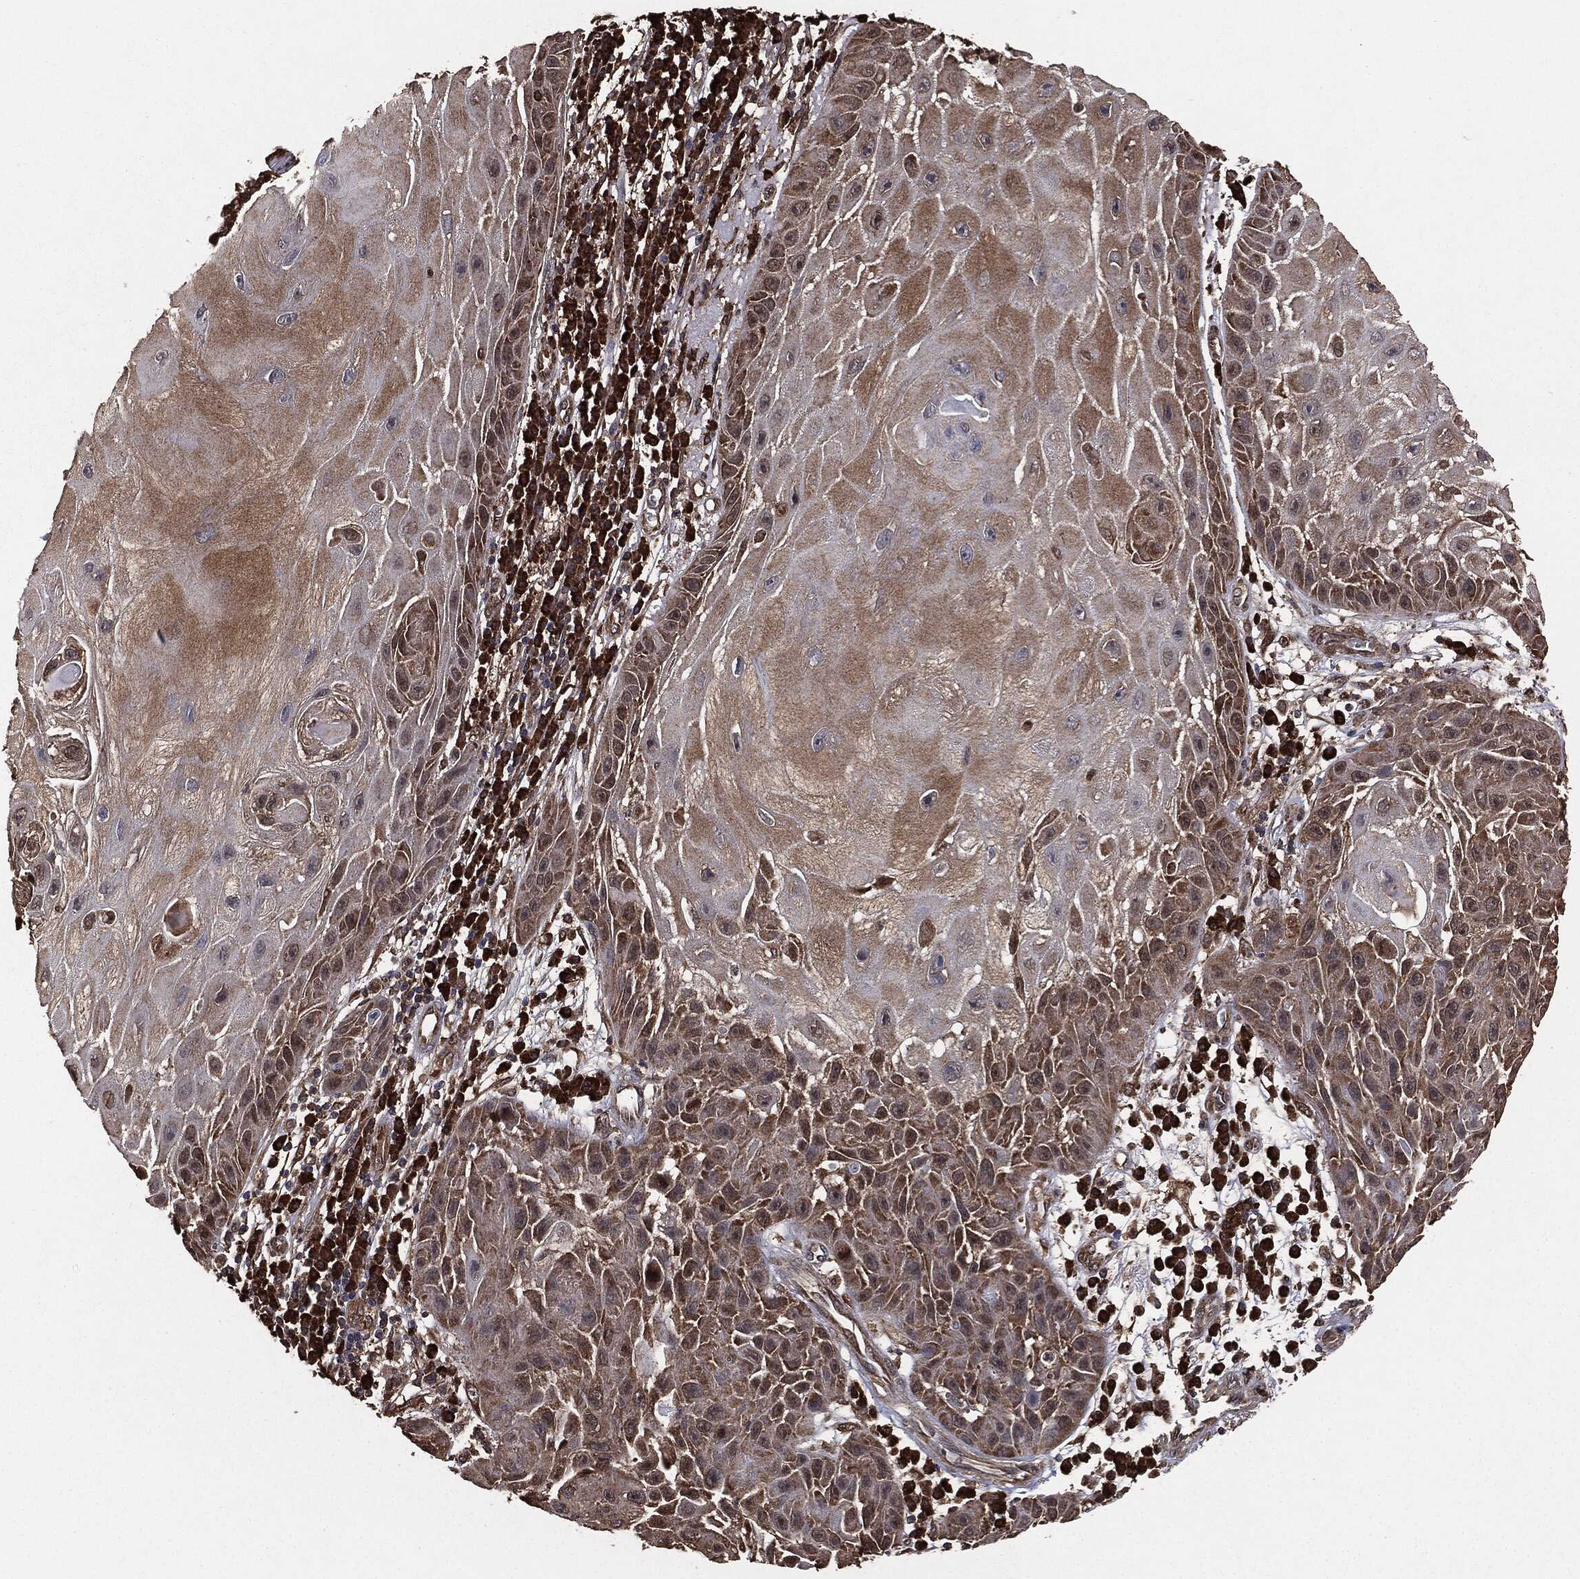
{"staining": {"intensity": "weak", "quantity": "25%-75%", "location": "cytoplasmic/membranous"}, "tissue": "skin cancer", "cell_type": "Tumor cells", "image_type": "cancer", "snomed": [{"axis": "morphology", "description": "Normal tissue, NOS"}, {"axis": "morphology", "description": "Squamous cell carcinoma, NOS"}, {"axis": "topography", "description": "Skin"}], "caption": "Tumor cells display weak cytoplasmic/membranous positivity in approximately 25%-75% of cells in skin squamous cell carcinoma.", "gene": "NME1", "patient": {"sex": "male", "age": 79}}